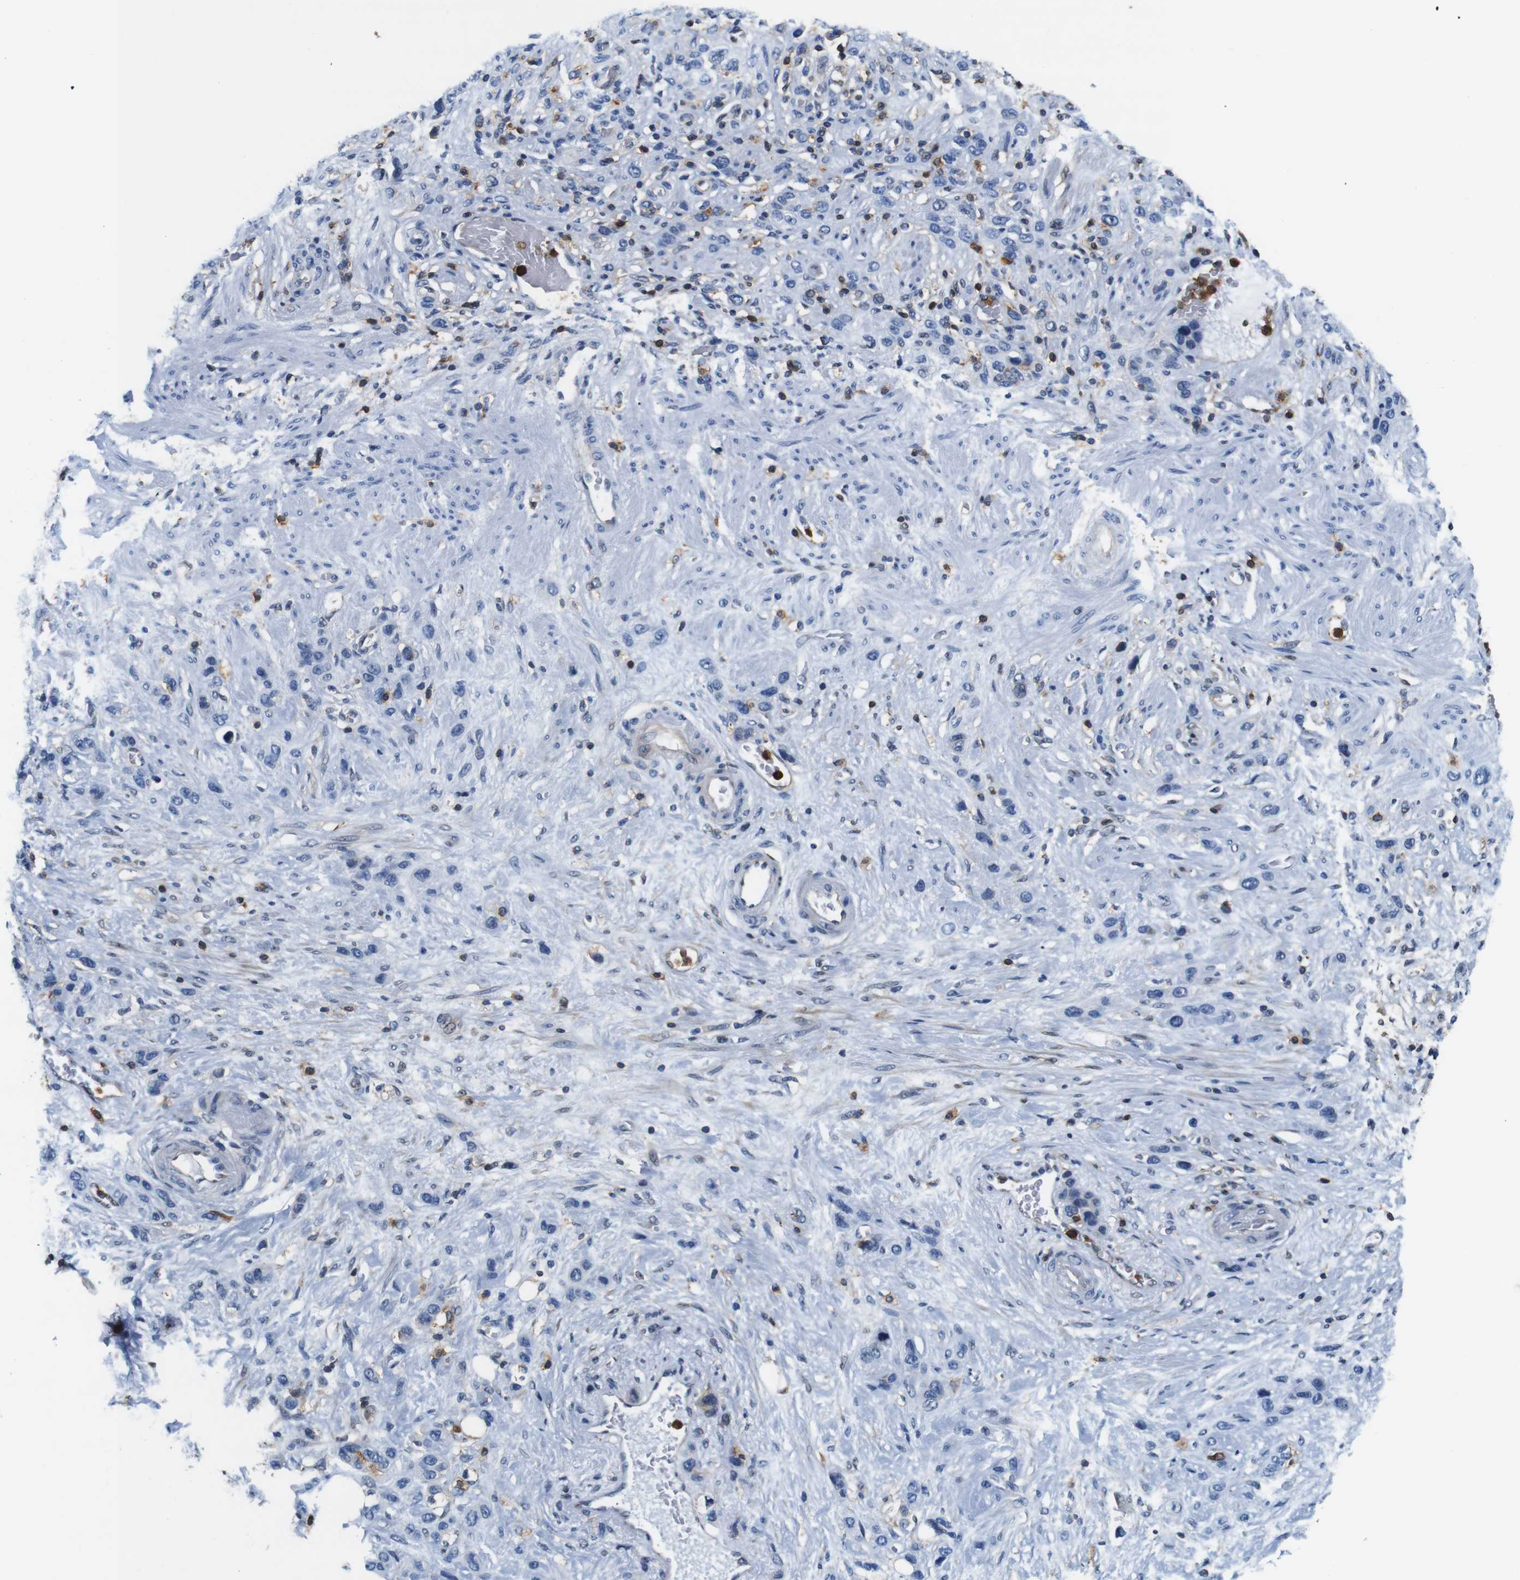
{"staining": {"intensity": "negative", "quantity": "none", "location": "none"}, "tissue": "stomach cancer", "cell_type": "Tumor cells", "image_type": "cancer", "snomed": [{"axis": "morphology", "description": "Adenocarcinoma, NOS"}, {"axis": "morphology", "description": "Adenocarcinoma, High grade"}, {"axis": "topography", "description": "Stomach, upper"}, {"axis": "topography", "description": "Stomach, lower"}], "caption": "Human stomach cancer stained for a protein using IHC shows no expression in tumor cells.", "gene": "ANXA1", "patient": {"sex": "female", "age": 65}}